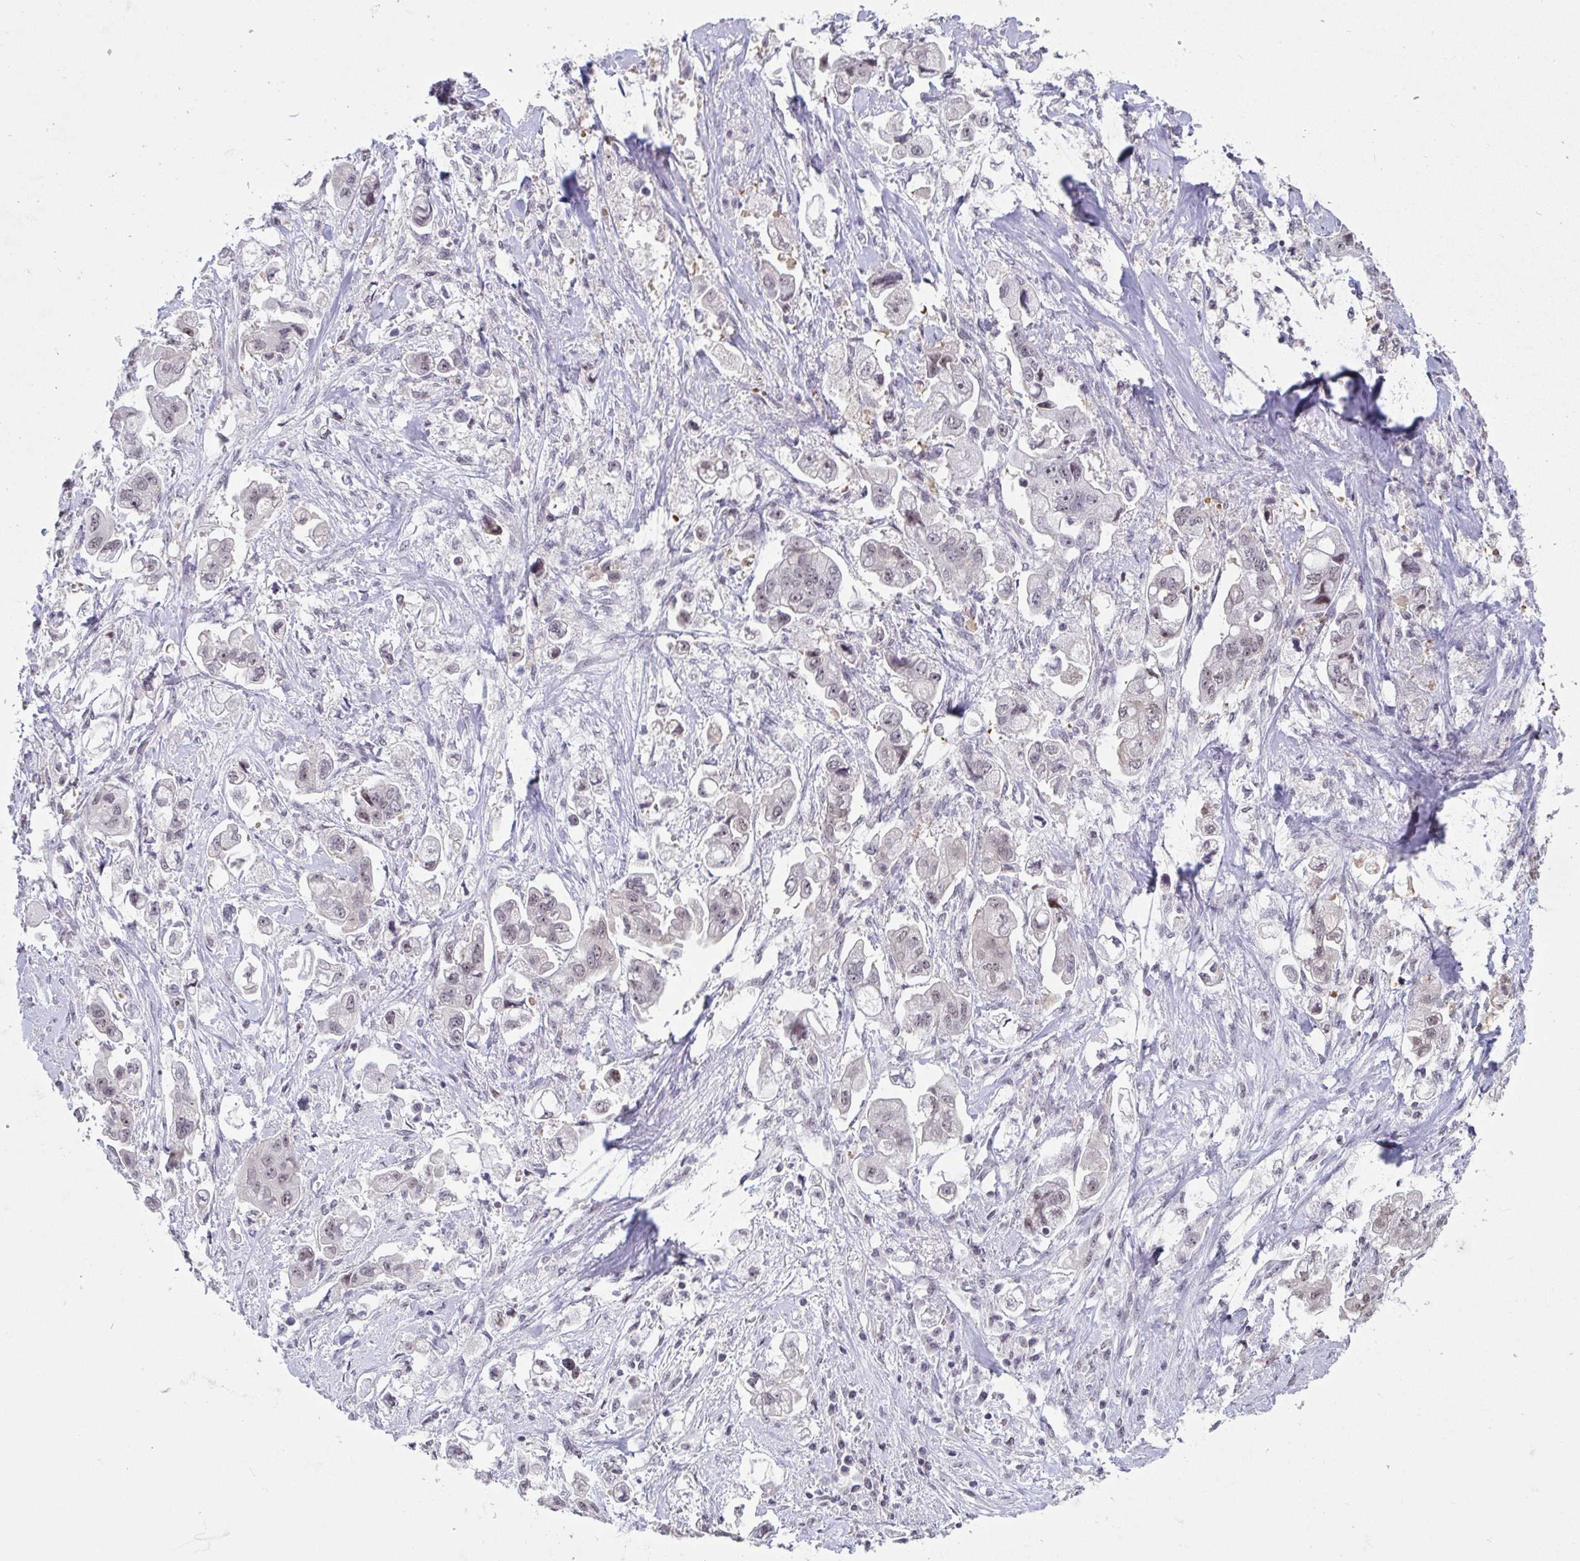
{"staining": {"intensity": "weak", "quantity": "<25%", "location": "nuclear"}, "tissue": "stomach cancer", "cell_type": "Tumor cells", "image_type": "cancer", "snomed": [{"axis": "morphology", "description": "Adenocarcinoma, NOS"}, {"axis": "topography", "description": "Stomach"}], "caption": "DAB immunohistochemical staining of human stomach adenocarcinoma demonstrates no significant positivity in tumor cells.", "gene": "SUPT16H", "patient": {"sex": "male", "age": 62}}